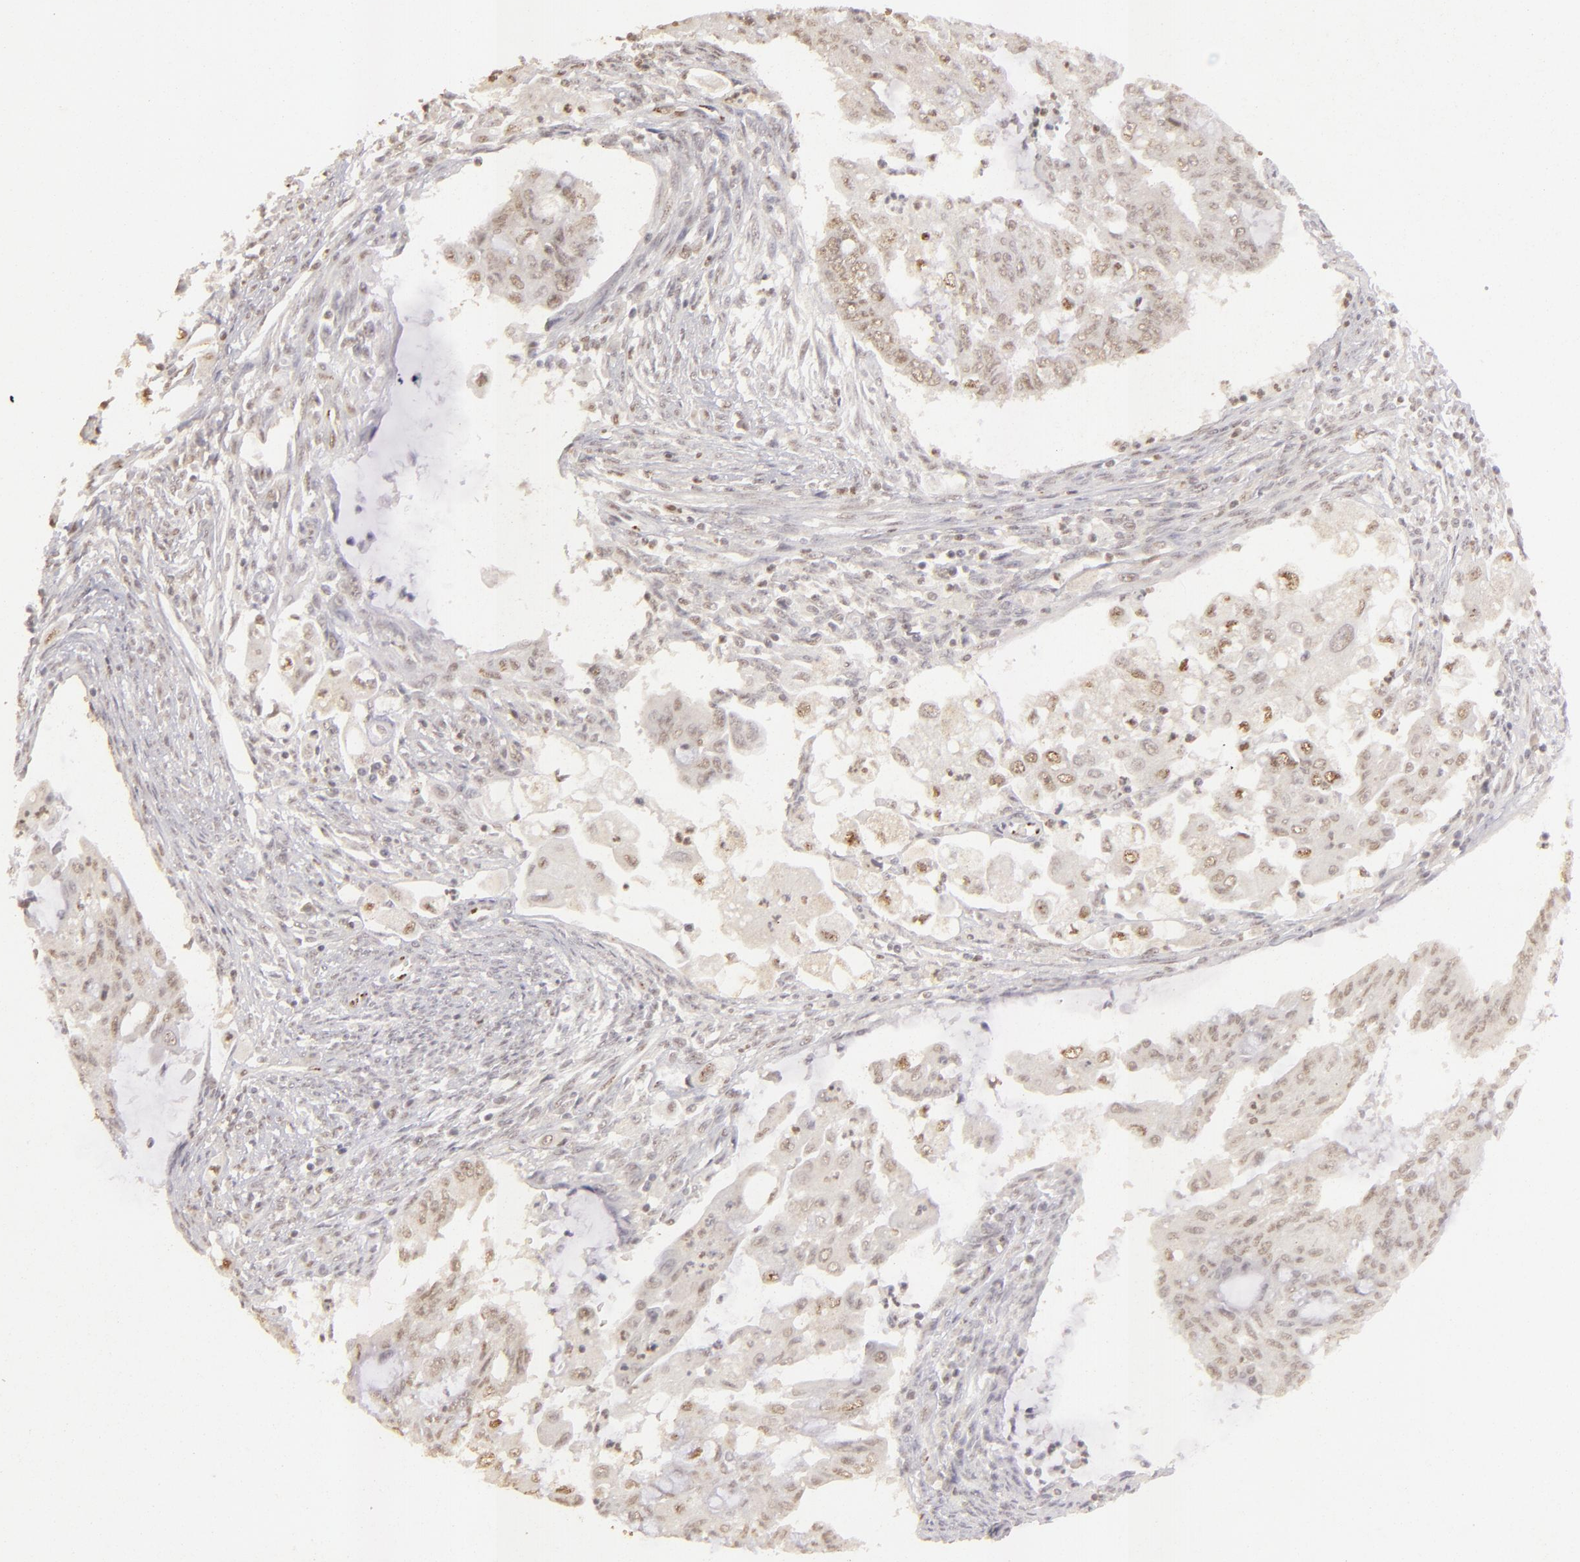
{"staining": {"intensity": "weak", "quantity": "25%-75%", "location": "cytoplasmic/membranous,nuclear"}, "tissue": "endometrial cancer", "cell_type": "Tumor cells", "image_type": "cancer", "snomed": [{"axis": "morphology", "description": "Adenocarcinoma, NOS"}, {"axis": "topography", "description": "Endometrium"}], "caption": "Immunohistochemical staining of human endometrial cancer (adenocarcinoma) exhibits low levels of weak cytoplasmic/membranous and nuclear protein positivity in approximately 25%-75% of tumor cells. Immunohistochemistry stains the protein of interest in brown and the nuclei are stained blue.", "gene": "CBX3", "patient": {"sex": "female", "age": 75}}